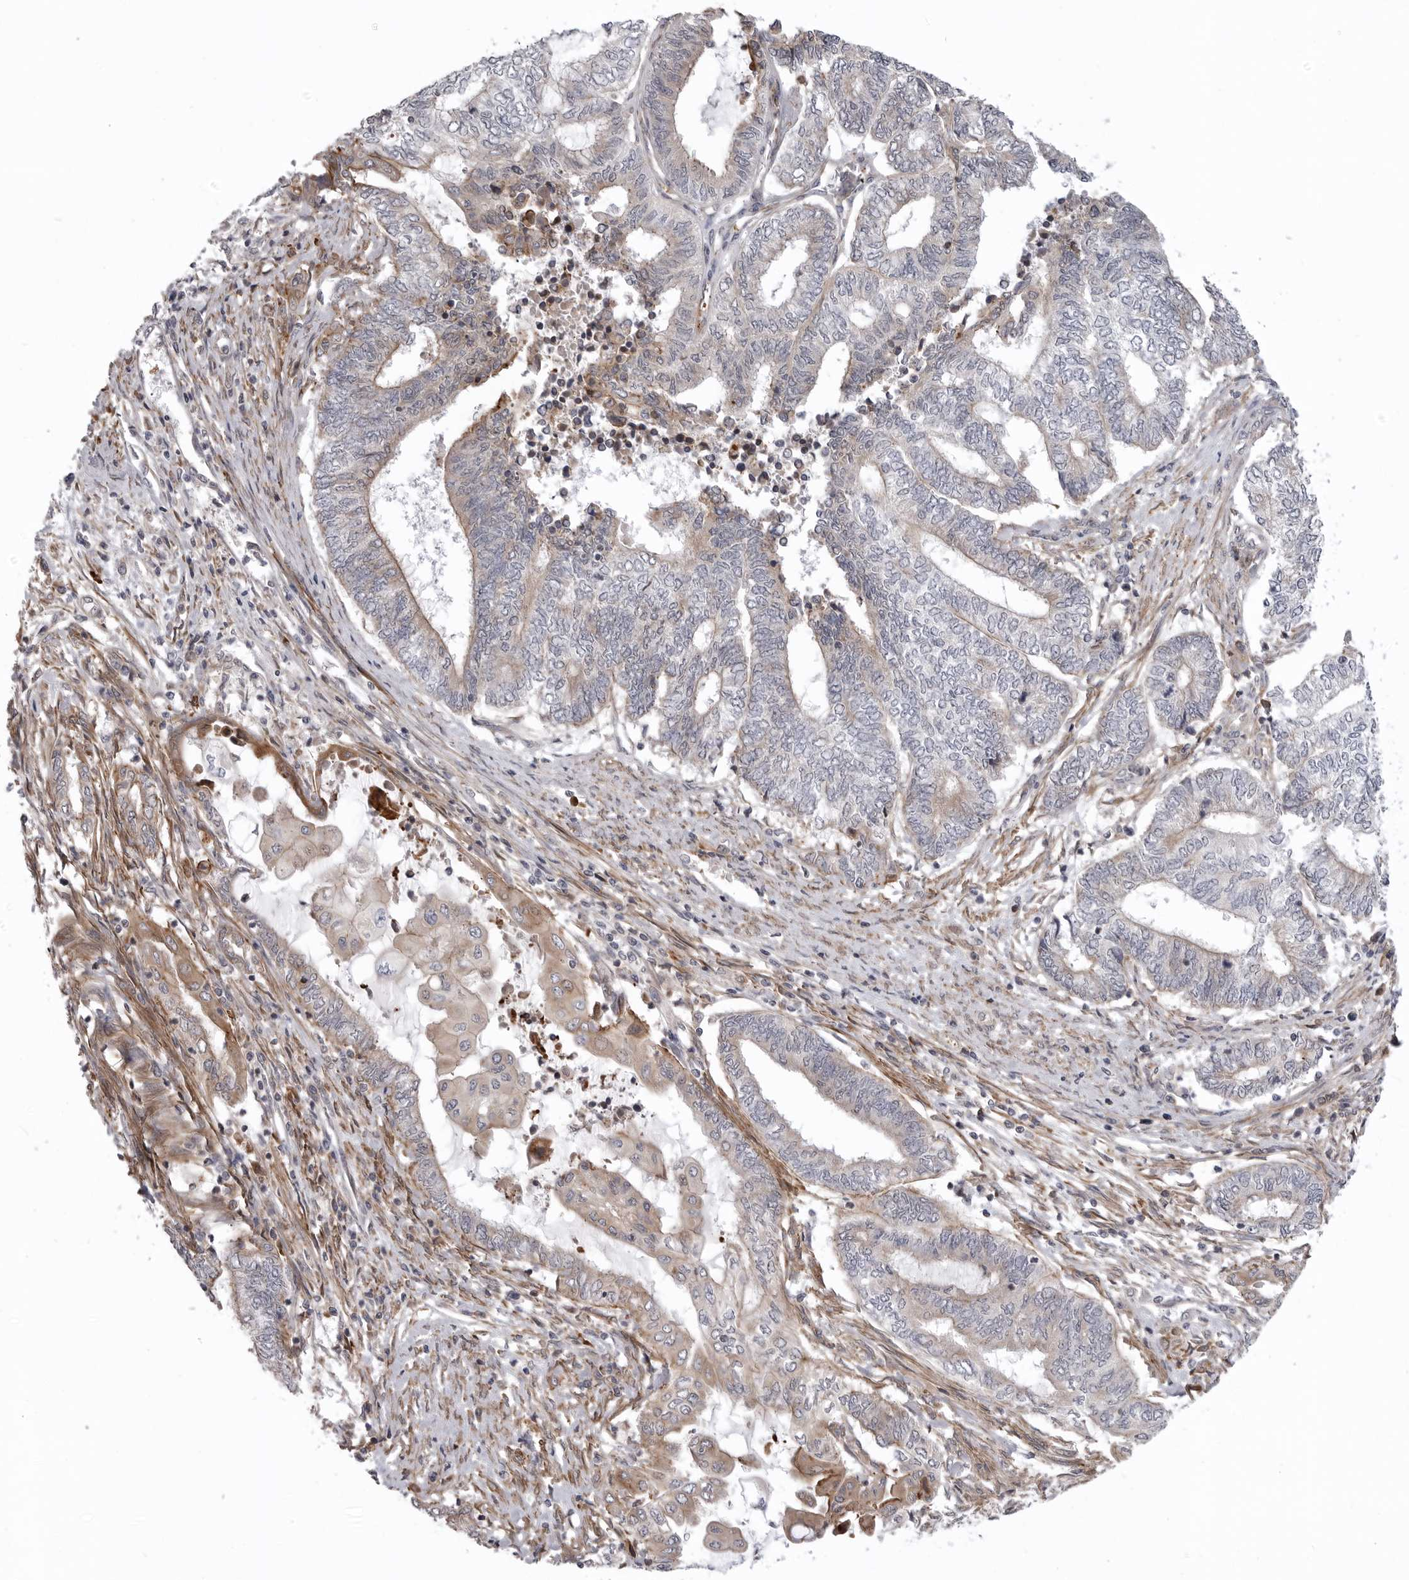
{"staining": {"intensity": "weak", "quantity": "25%-75%", "location": "cytoplasmic/membranous"}, "tissue": "endometrial cancer", "cell_type": "Tumor cells", "image_type": "cancer", "snomed": [{"axis": "morphology", "description": "Adenocarcinoma, NOS"}, {"axis": "topography", "description": "Uterus"}, {"axis": "topography", "description": "Endometrium"}], "caption": "DAB immunohistochemical staining of endometrial adenocarcinoma demonstrates weak cytoplasmic/membranous protein positivity in approximately 25%-75% of tumor cells.", "gene": "SCP2", "patient": {"sex": "female", "age": 70}}